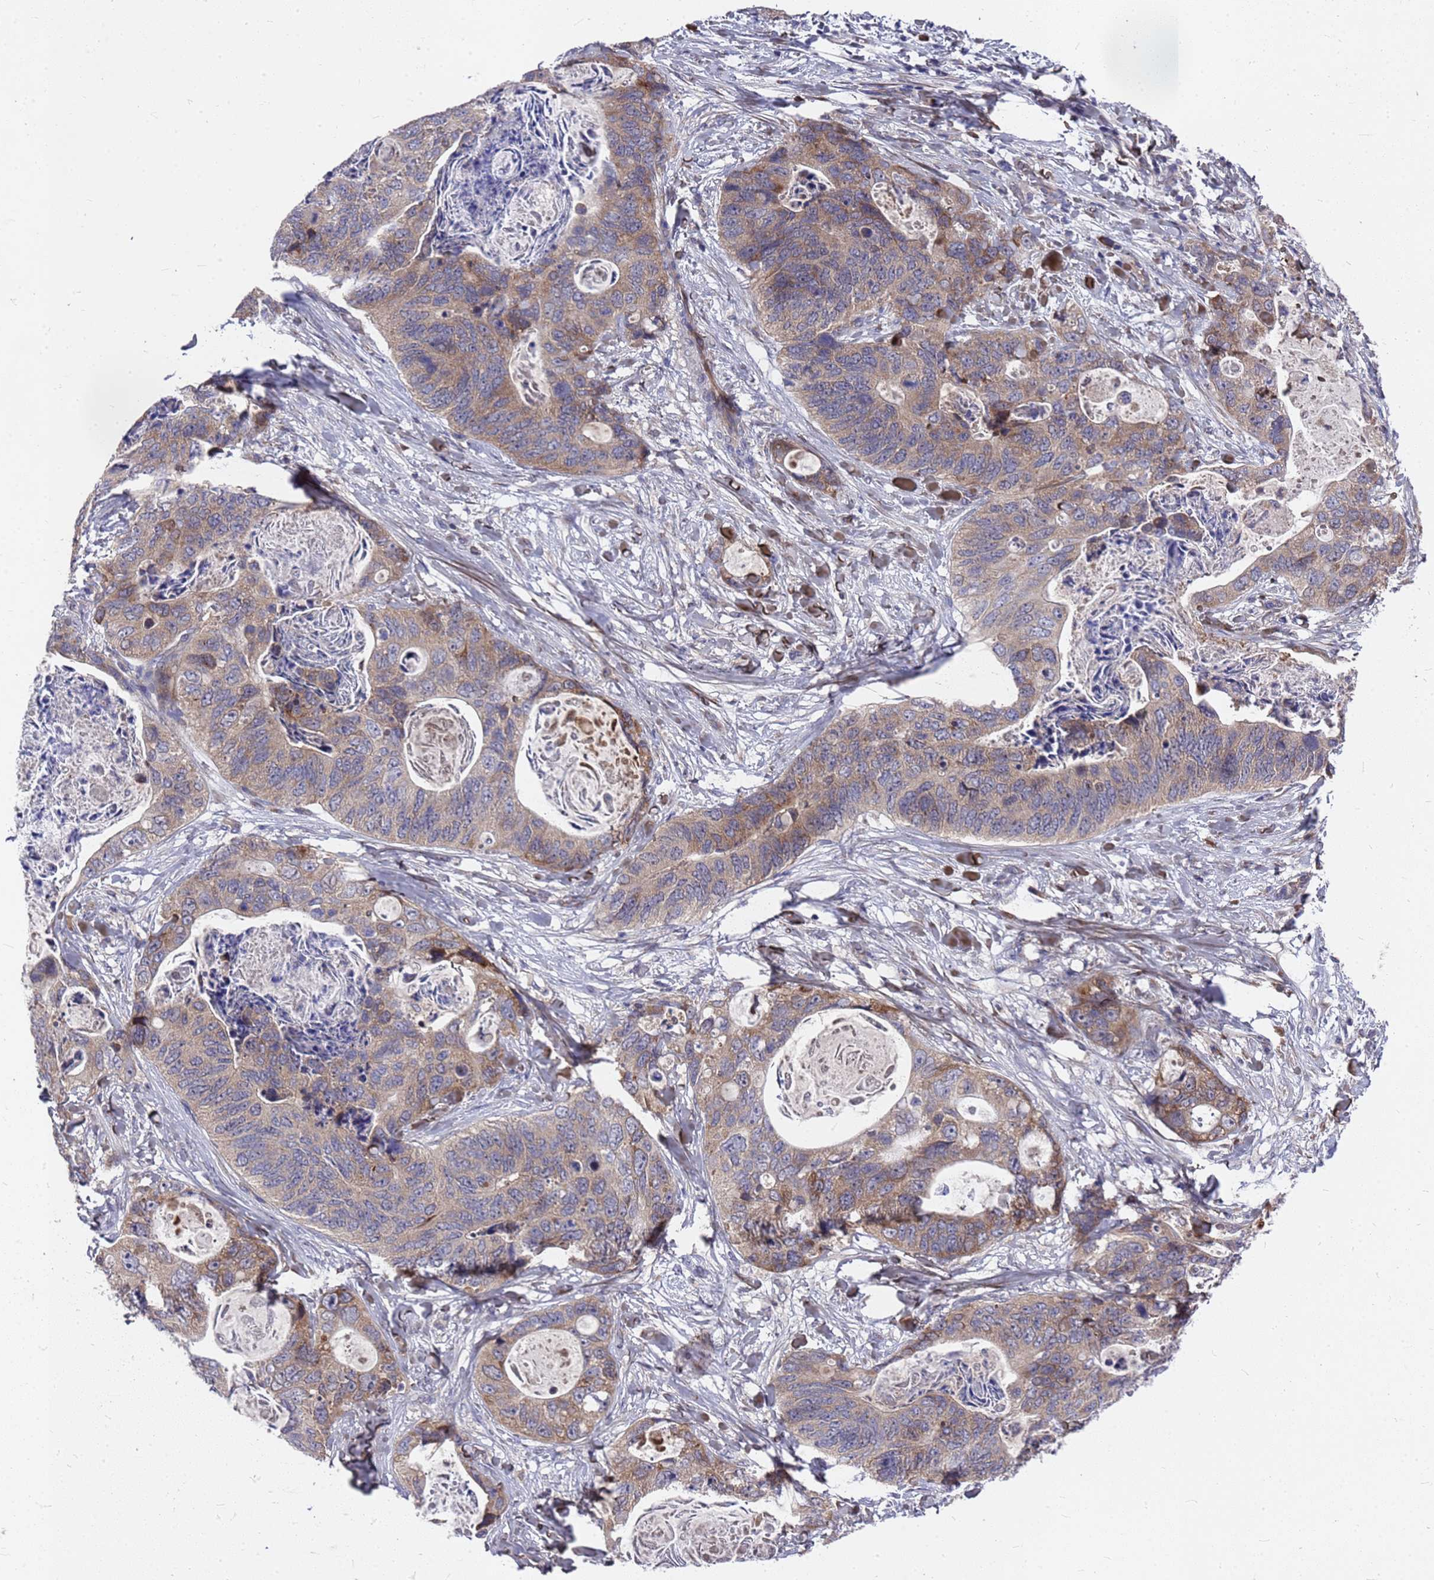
{"staining": {"intensity": "moderate", "quantity": "<25%", "location": "cytoplasmic/membranous"}, "tissue": "stomach cancer", "cell_type": "Tumor cells", "image_type": "cancer", "snomed": [{"axis": "morphology", "description": "Adenocarcinoma, NOS"}, {"axis": "topography", "description": "Stomach"}], "caption": "High-magnification brightfield microscopy of stomach cancer stained with DAB (brown) and counterstained with hematoxylin (blue). tumor cells exhibit moderate cytoplasmic/membranous expression is identified in about<25% of cells. The staining was performed using DAB (3,3'-diaminobenzidine) to visualize the protein expression in brown, while the nuclei were stained in blue with hematoxylin (Magnification: 20x).", "gene": "ZNF717", "patient": {"sex": "female", "age": 89}}